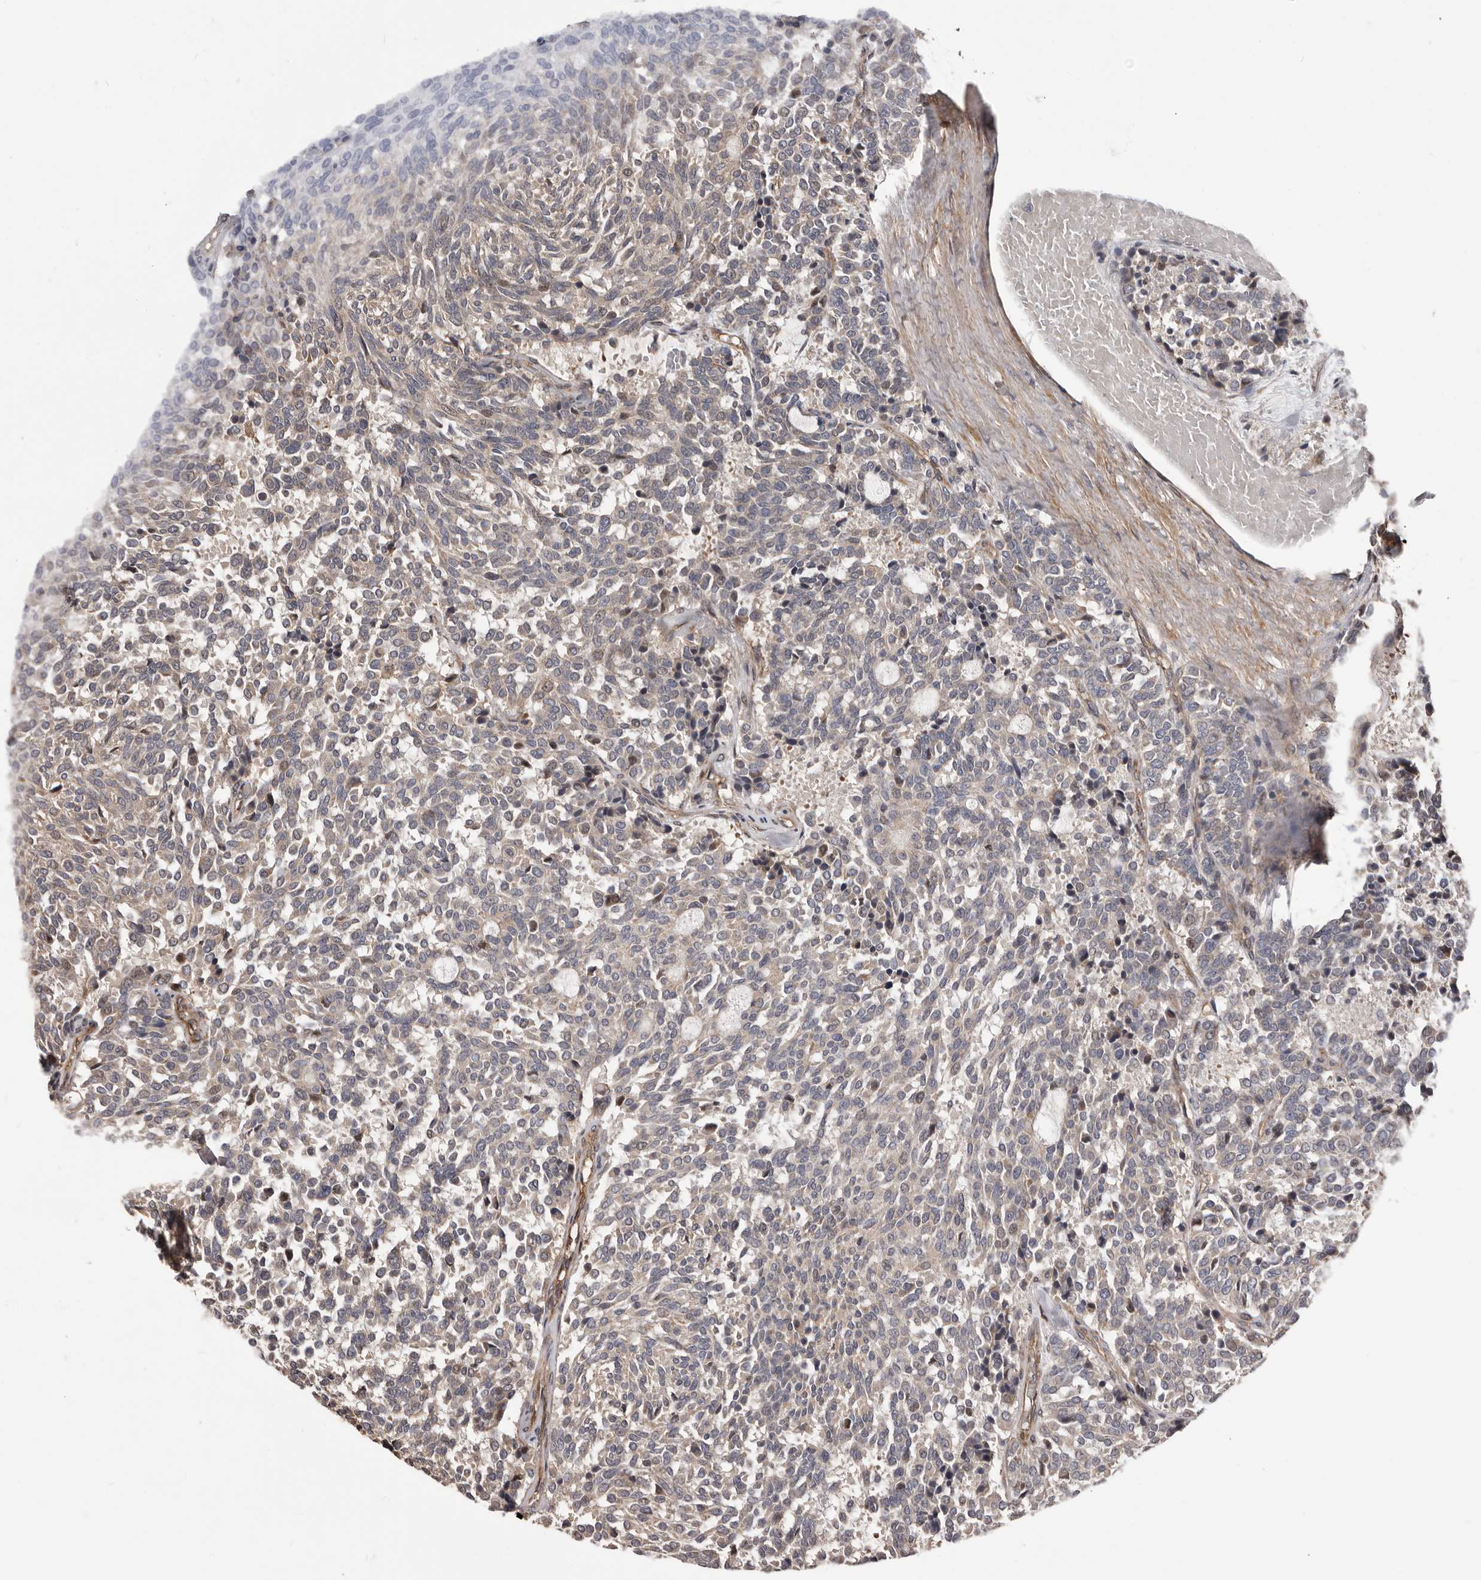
{"staining": {"intensity": "weak", "quantity": "<25%", "location": "cytoplasmic/membranous,nuclear"}, "tissue": "carcinoid", "cell_type": "Tumor cells", "image_type": "cancer", "snomed": [{"axis": "morphology", "description": "Carcinoid, malignant, NOS"}, {"axis": "topography", "description": "Pancreas"}], "caption": "IHC image of neoplastic tissue: carcinoid stained with DAB (3,3'-diaminobenzidine) reveals no significant protein staining in tumor cells.", "gene": "ADAMTS2", "patient": {"sex": "female", "age": 54}}